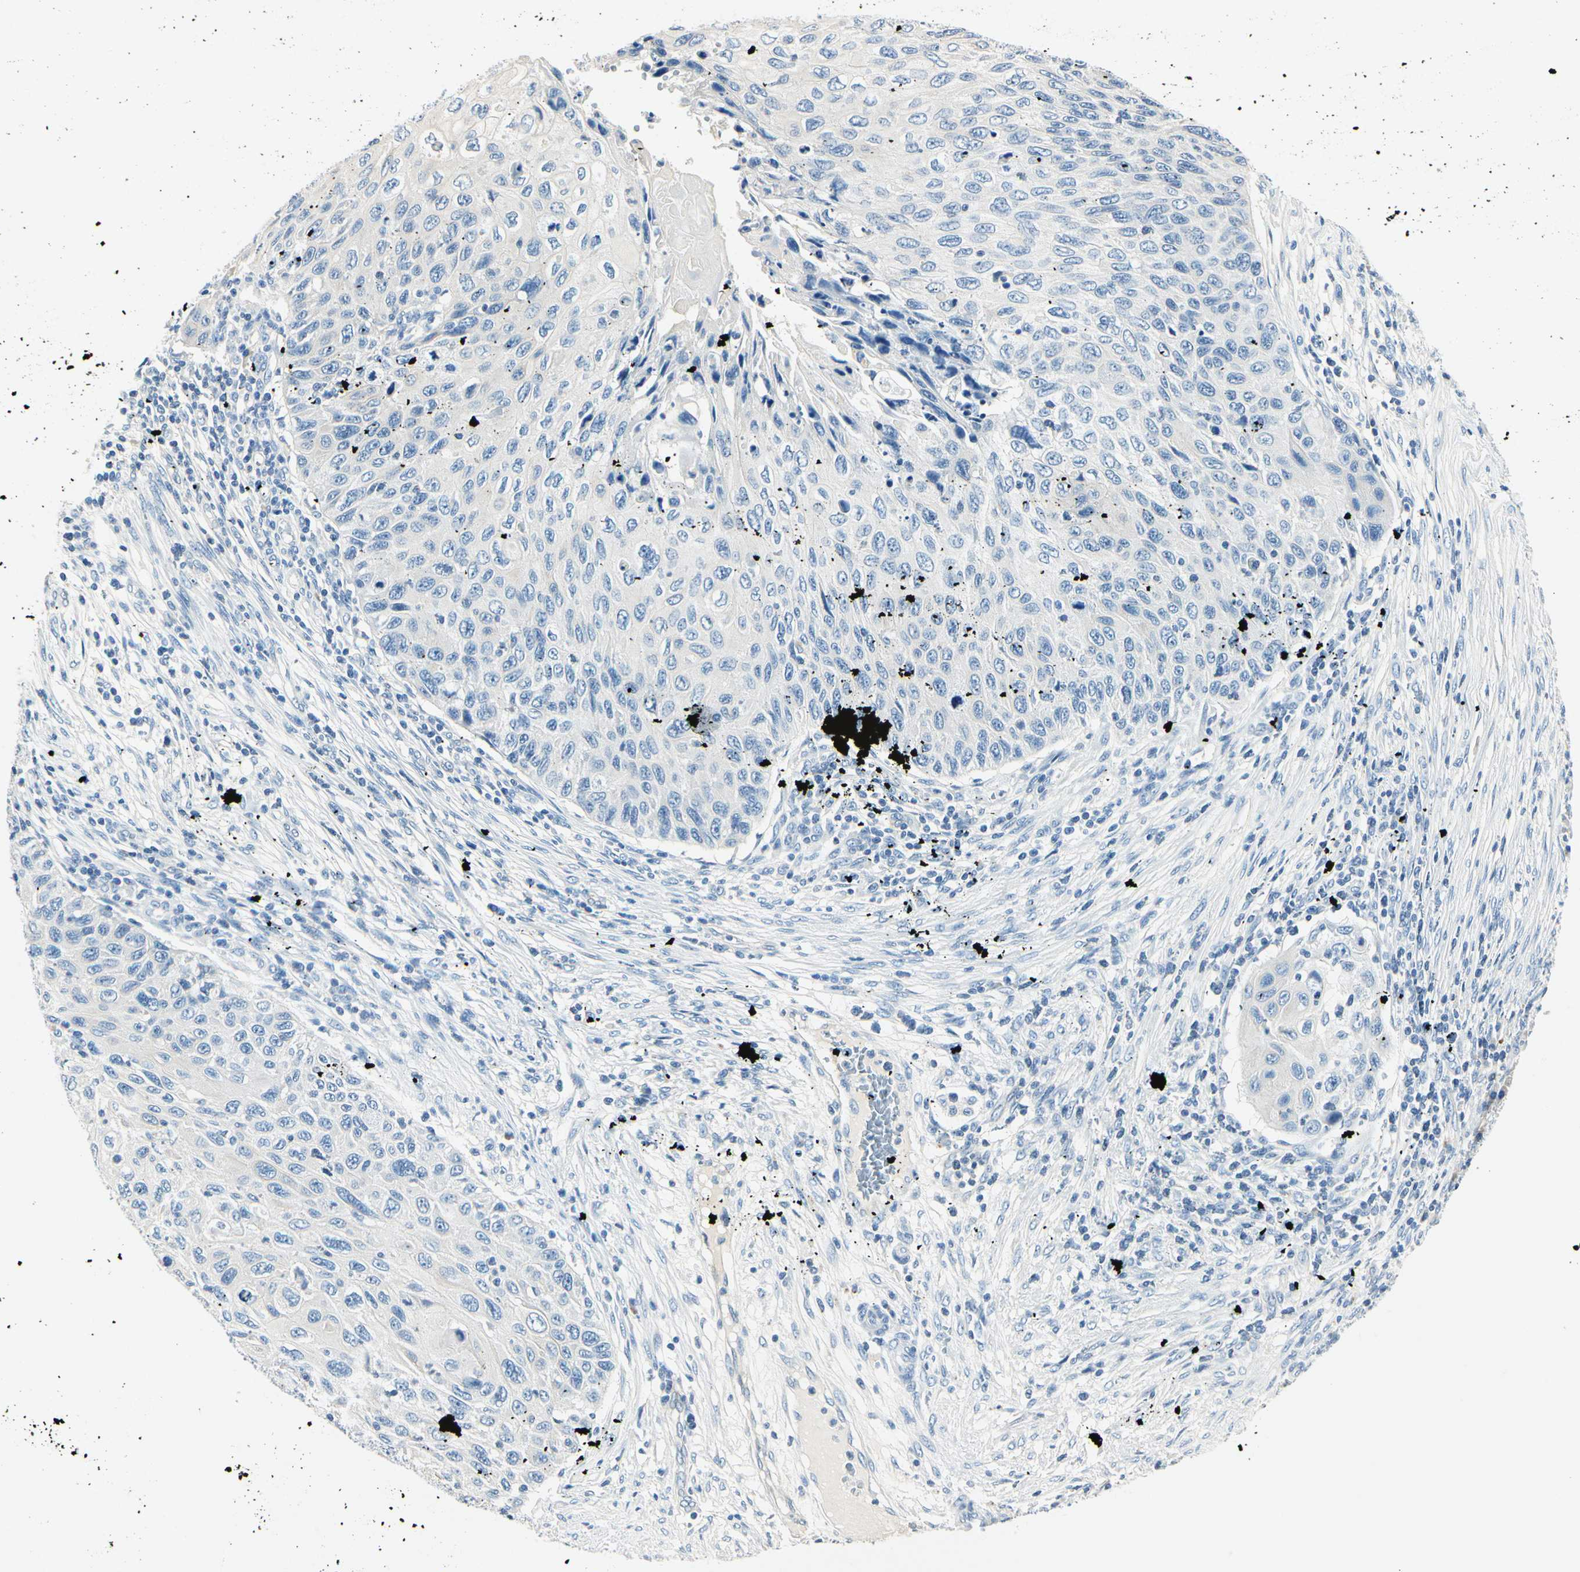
{"staining": {"intensity": "negative", "quantity": "none", "location": "none"}, "tissue": "cervical cancer", "cell_type": "Tumor cells", "image_type": "cancer", "snomed": [{"axis": "morphology", "description": "Squamous cell carcinoma, NOS"}, {"axis": "topography", "description": "Cervix"}], "caption": "Cervical cancer (squamous cell carcinoma) was stained to show a protein in brown. There is no significant expression in tumor cells. (DAB (3,3'-diaminobenzidine) immunohistochemistry with hematoxylin counter stain).", "gene": "TGFBR3", "patient": {"sex": "female", "age": 70}}